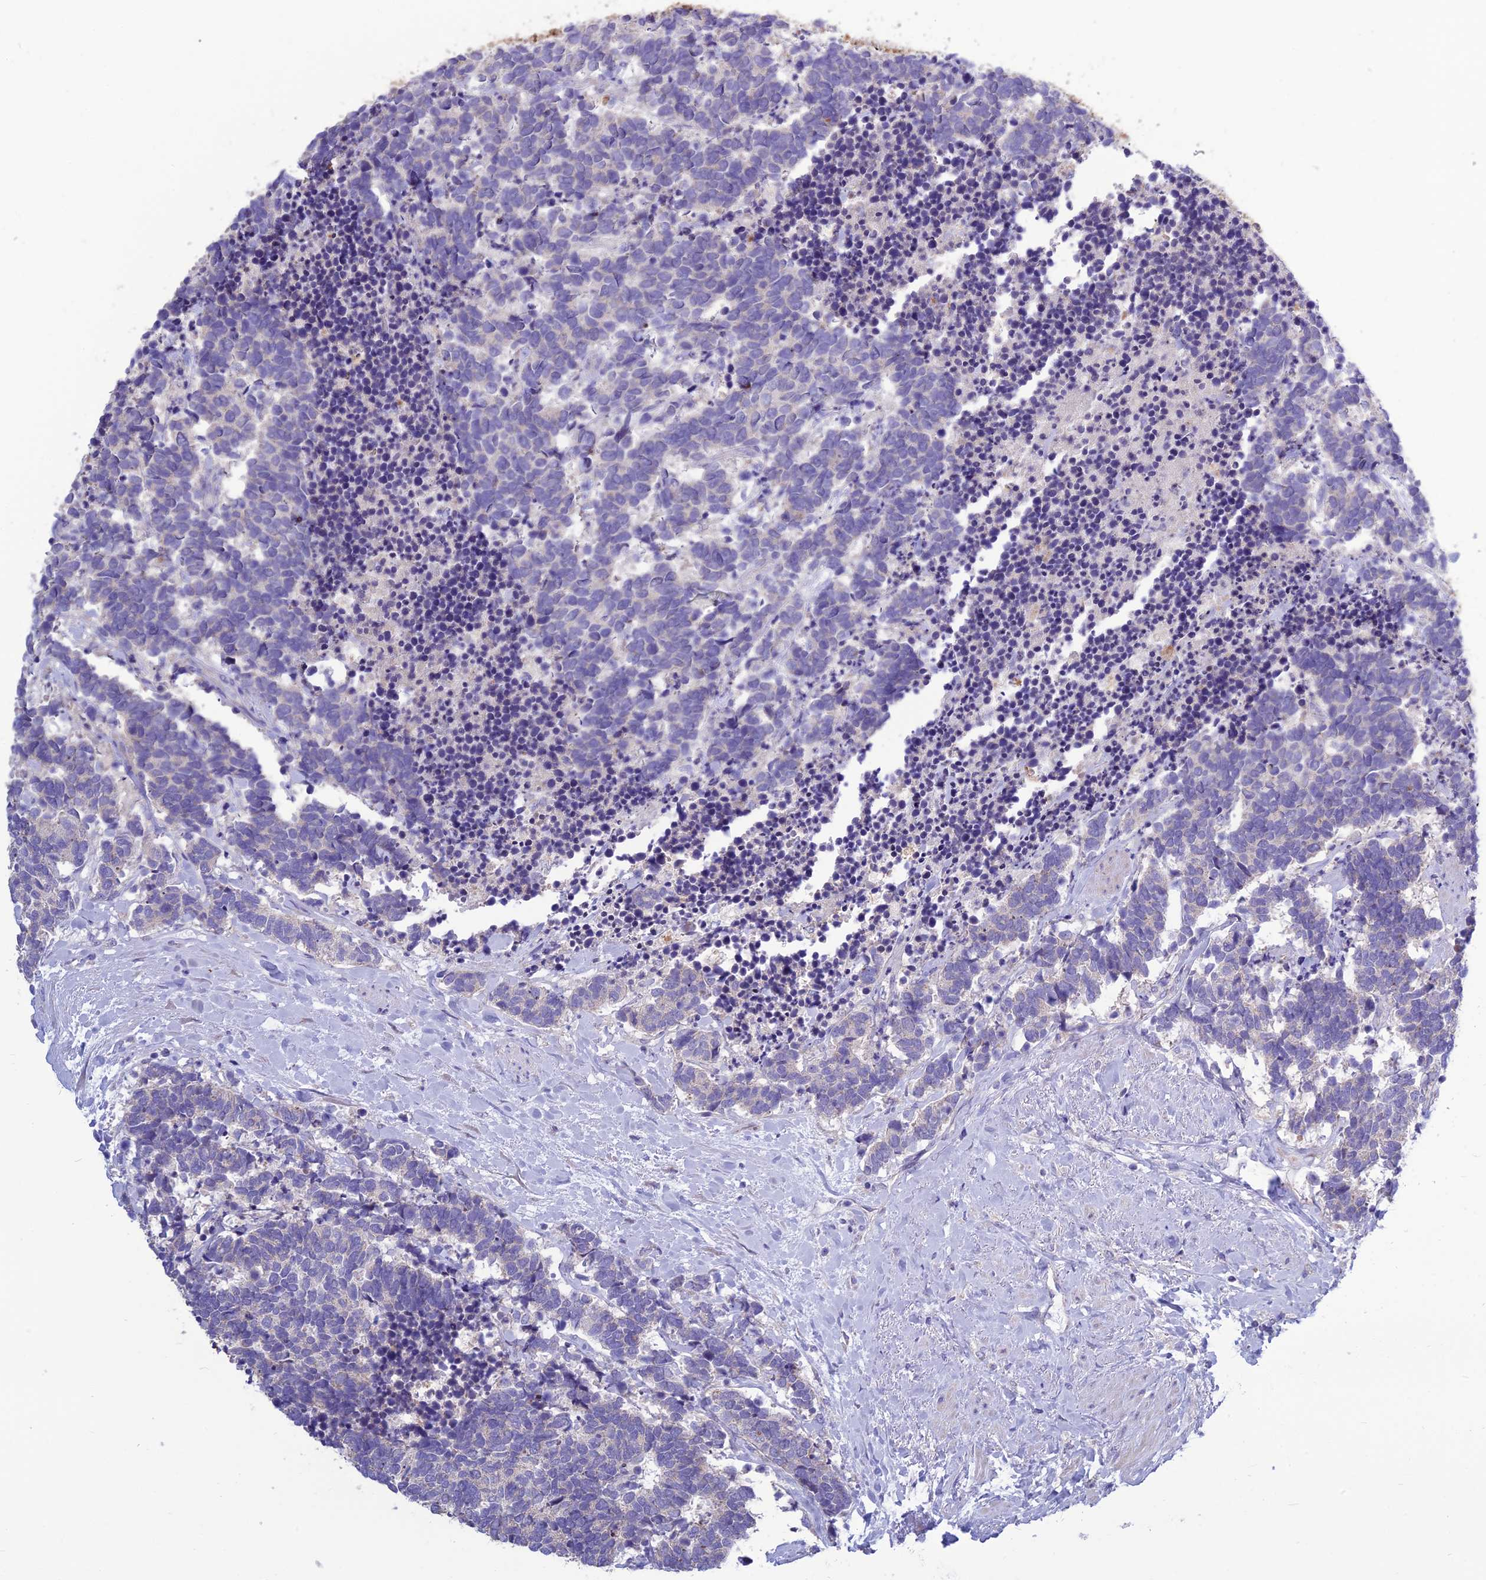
{"staining": {"intensity": "negative", "quantity": "none", "location": "none"}, "tissue": "carcinoid", "cell_type": "Tumor cells", "image_type": "cancer", "snomed": [{"axis": "morphology", "description": "Carcinoma, NOS"}, {"axis": "morphology", "description": "Carcinoid, malignant, NOS"}, {"axis": "topography", "description": "Prostate"}], "caption": "A histopathology image of human carcinoma is negative for staining in tumor cells. (DAB (3,3'-diaminobenzidine) immunohistochemistry (IHC) visualized using brightfield microscopy, high magnification).", "gene": "BHMT2", "patient": {"sex": "male", "age": 57}}